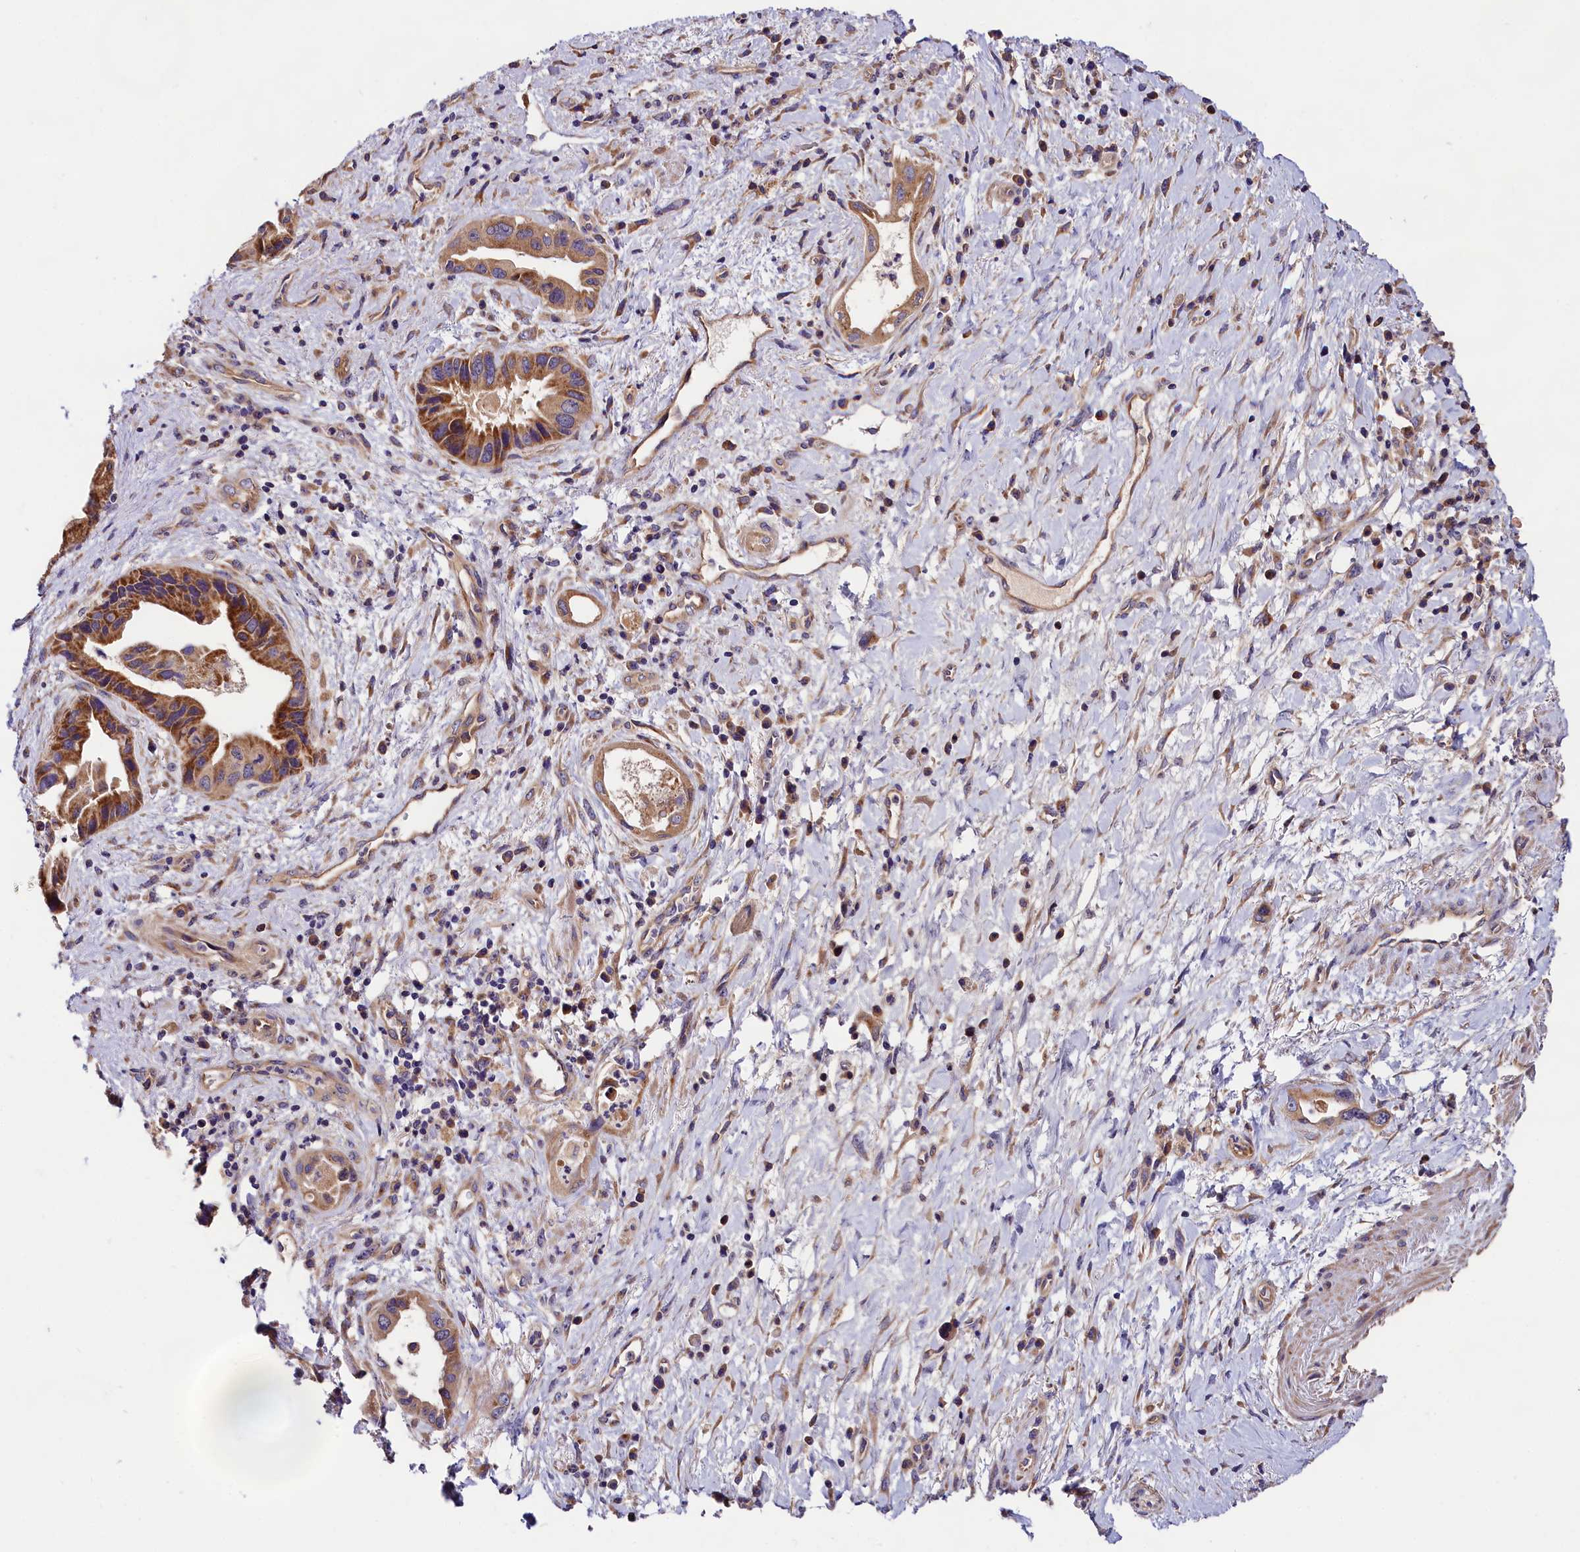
{"staining": {"intensity": "moderate", "quantity": ">75%", "location": "cytoplasmic/membranous"}, "tissue": "pancreatic cancer", "cell_type": "Tumor cells", "image_type": "cancer", "snomed": [{"axis": "morphology", "description": "Adenocarcinoma, NOS"}, {"axis": "topography", "description": "Pancreas"}], "caption": "This photomicrograph exhibits adenocarcinoma (pancreatic) stained with immunohistochemistry to label a protein in brown. The cytoplasmic/membranous of tumor cells show moderate positivity for the protein. Nuclei are counter-stained blue.", "gene": "SPG11", "patient": {"sex": "female", "age": 77}}